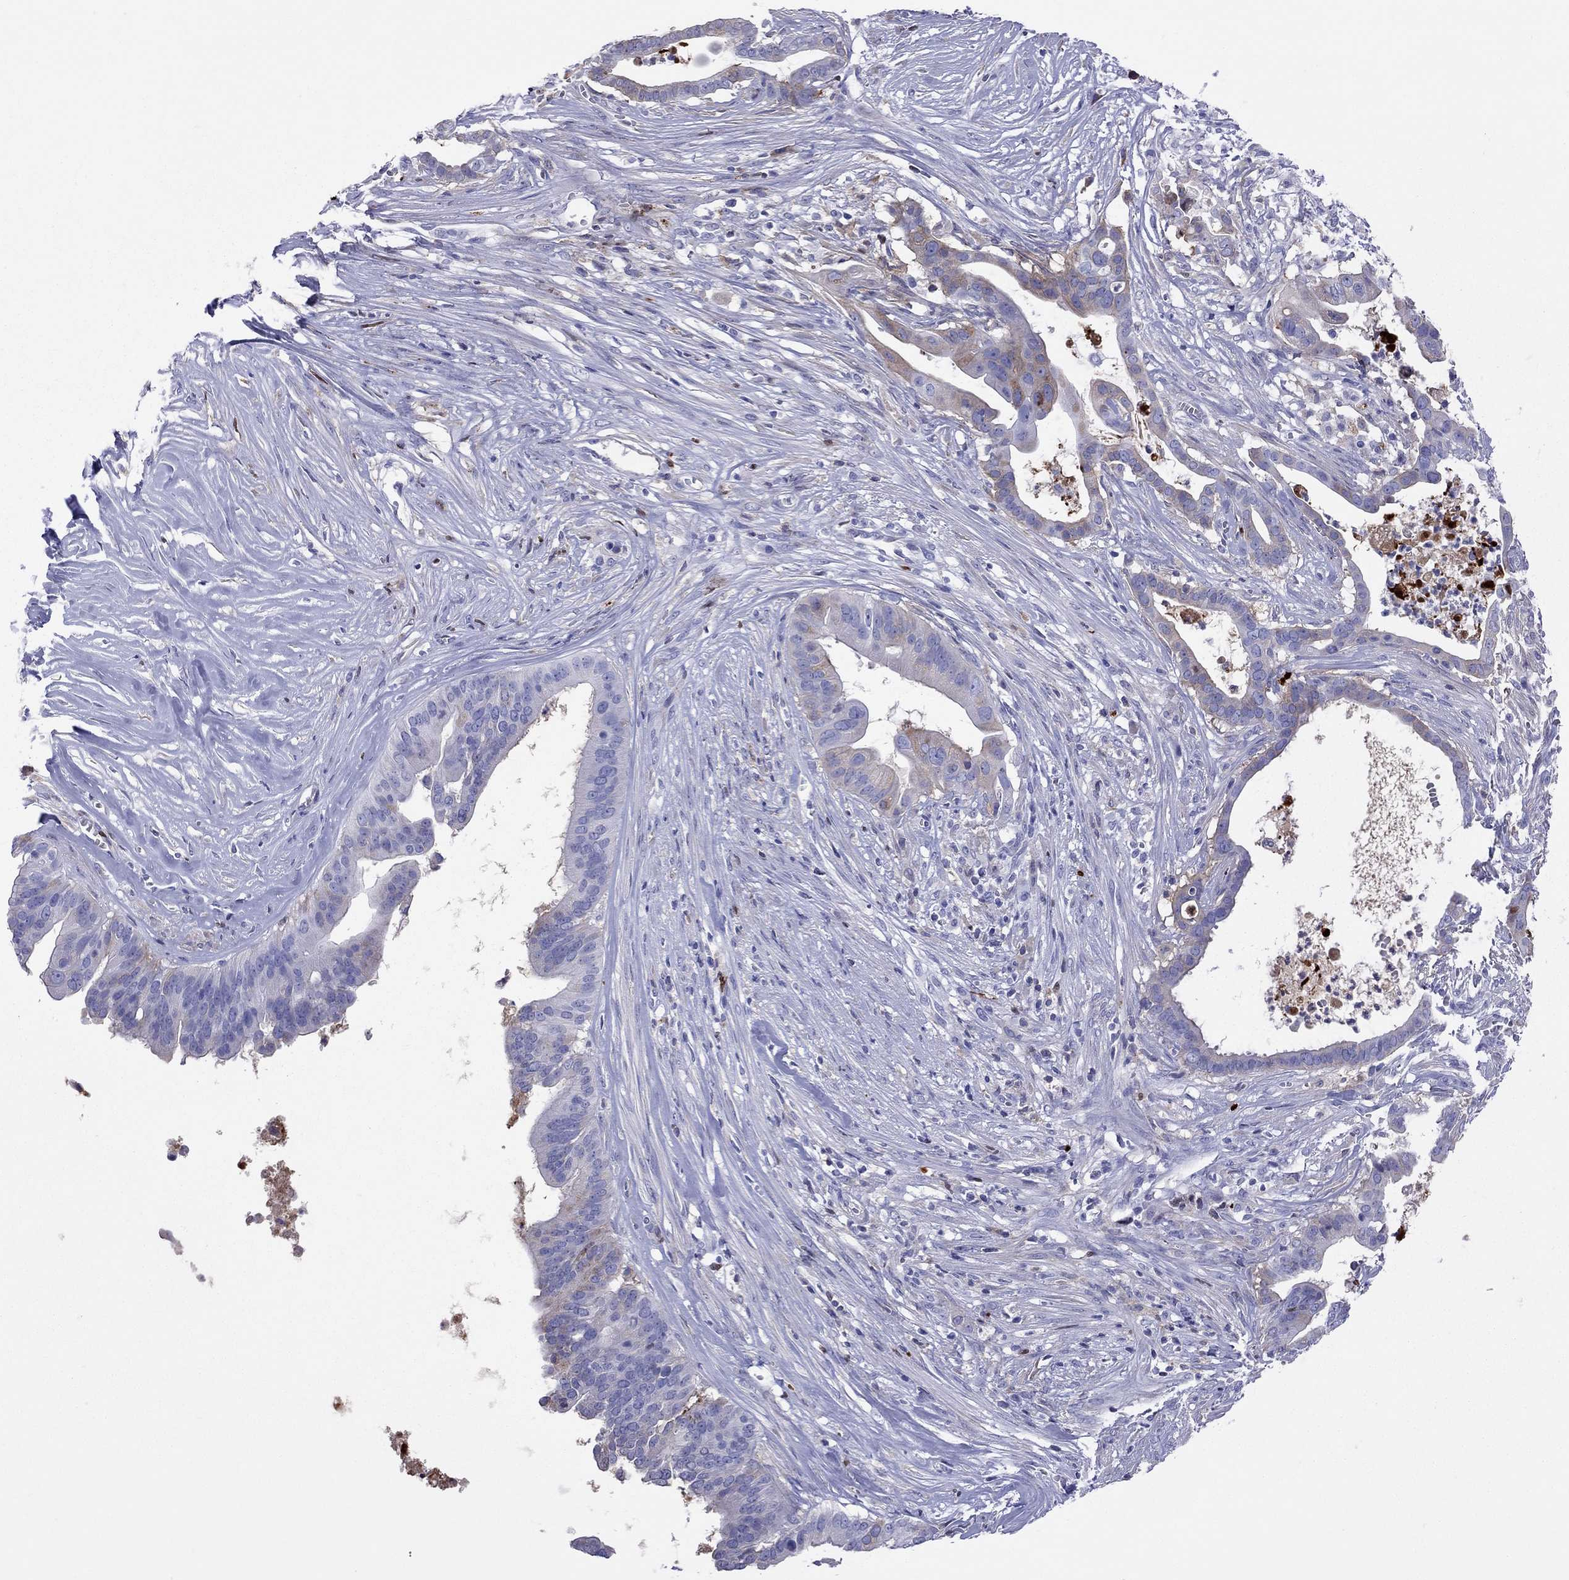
{"staining": {"intensity": "strong", "quantity": "25%-75%", "location": "cytoplasmic/membranous"}, "tissue": "pancreatic cancer", "cell_type": "Tumor cells", "image_type": "cancer", "snomed": [{"axis": "morphology", "description": "Adenocarcinoma, NOS"}, {"axis": "topography", "description": "Pancreas"}], "caption": "Brown immunohistochemical staining in adenocarcinoma (pancreatic) exhibits strong cytoplasmic/membranous expression in about 25%-75% of tumor cells.", "gene": "SERPINA3", "patient": {"sex": "male", "age": 61}}